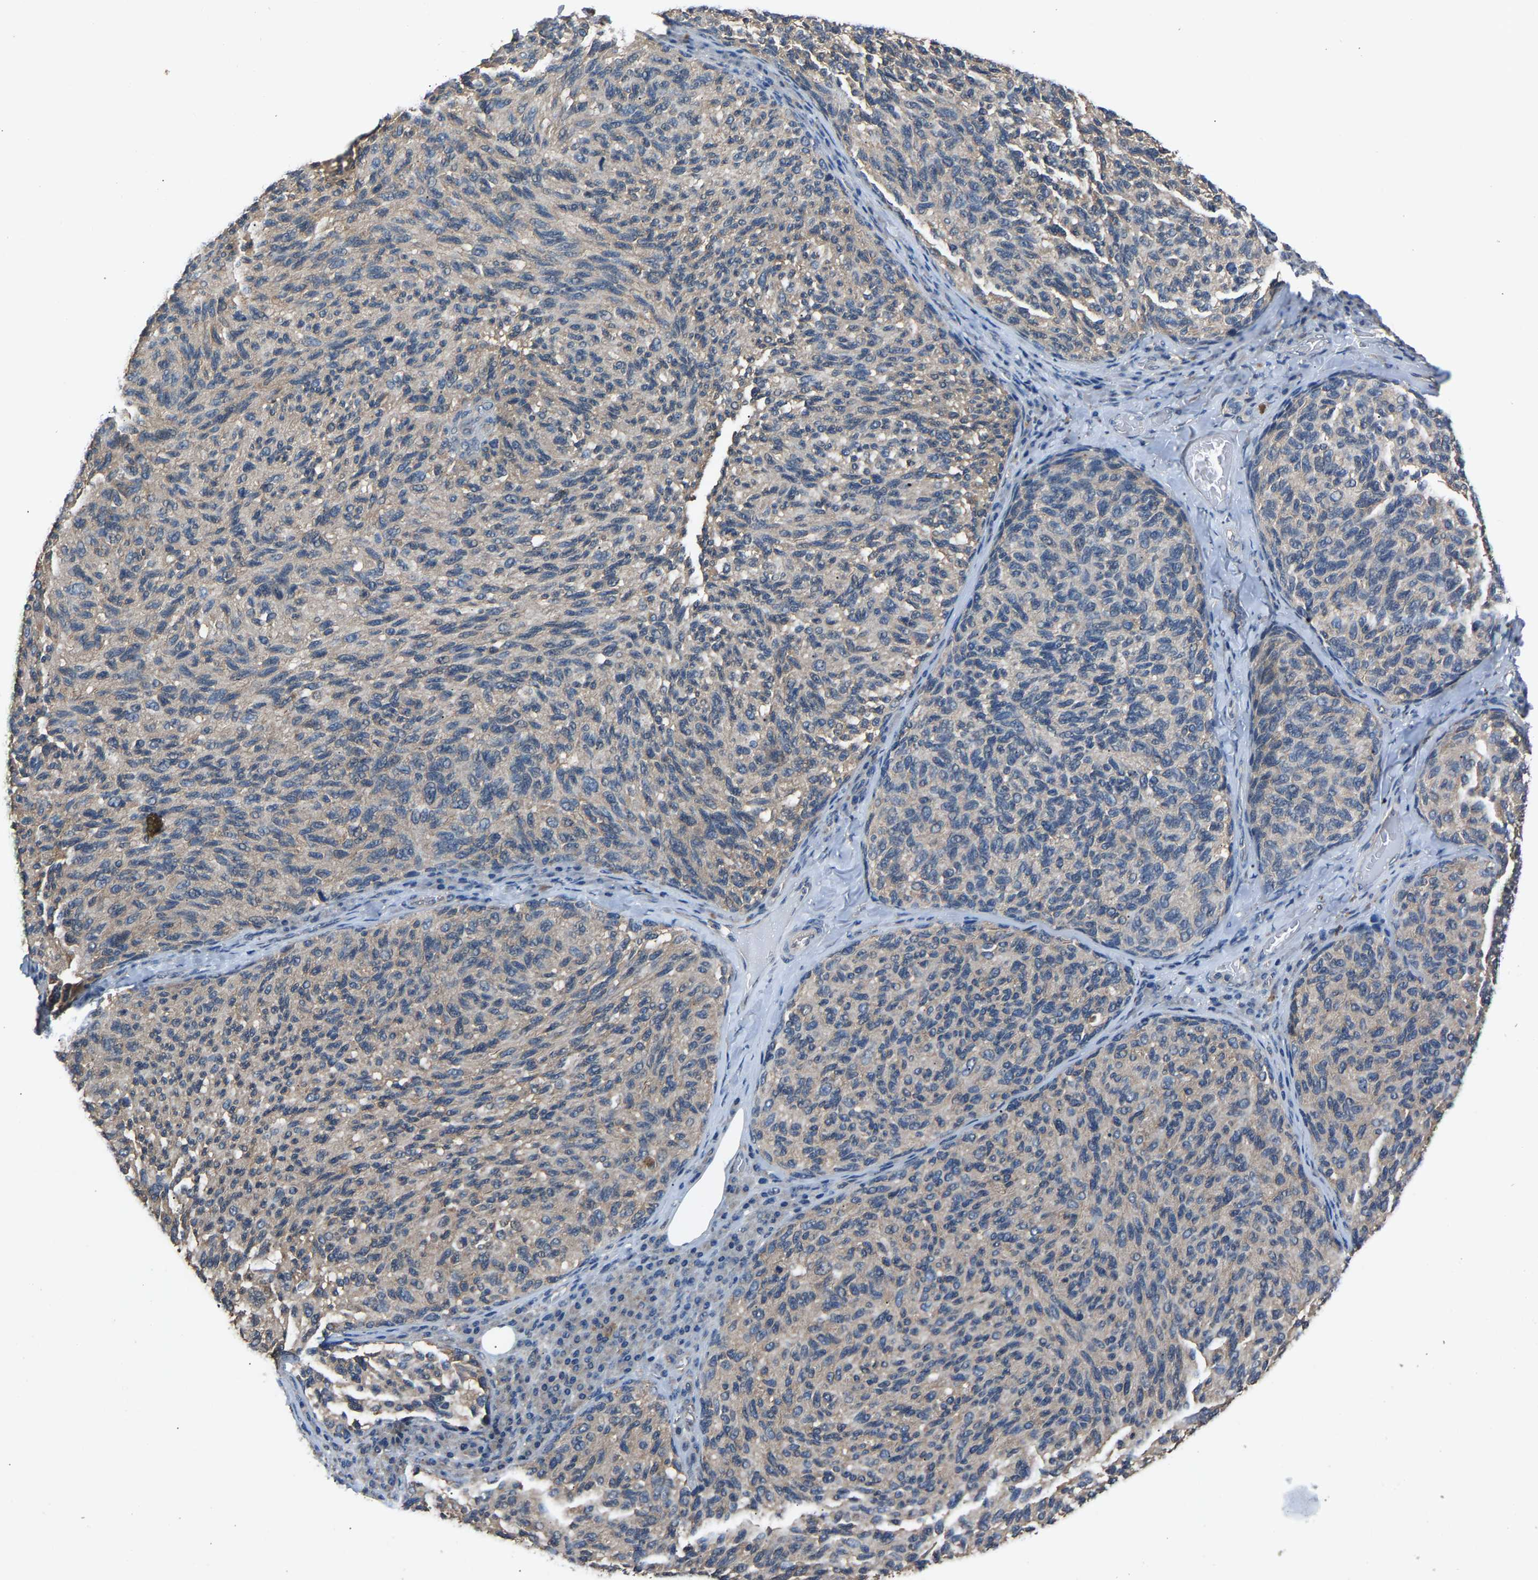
{"staining": {"intensity": "weak", "quantity": ">75%", "location": "cytoplasmic/membranous"}, "tissue": "melanoma", "cell_type": "Tumor cells", "image_type": "cancer", "snomed": [{"axis": "morphology", "description": "Malignant melanoma, NOS"}, {"axis": "topography", "description": "Skin"}], "caption": "Protein expression analysis of human melanoma reveals weak cytoplasmic/membranous staining in approximately >75% of tumor cells.", "gene": "ABCC9", "patient": {"sex": "female", "age": 73}}